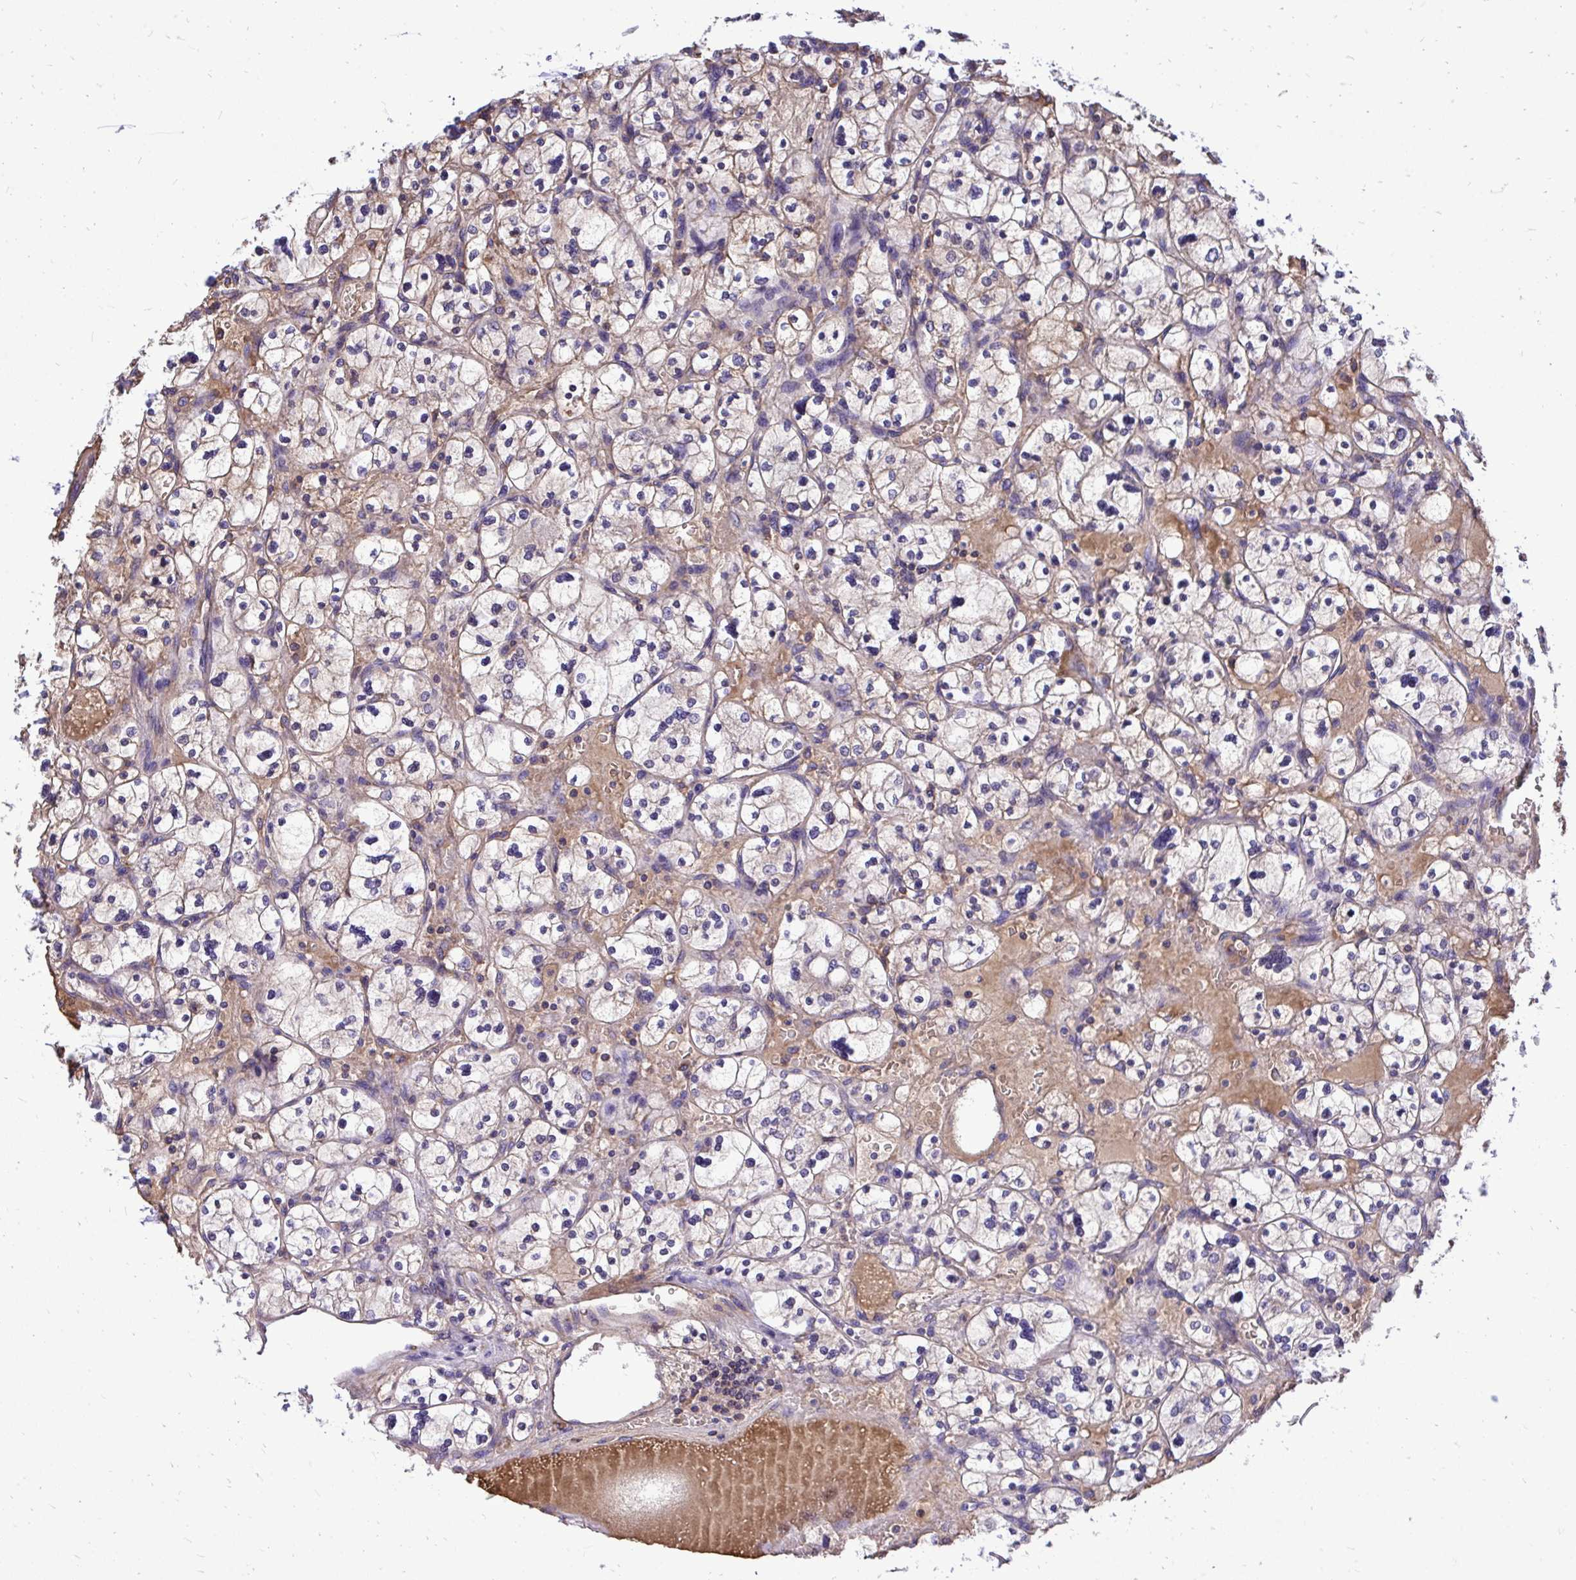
{"staining": {"intensity": "weak", "quantity": "<25%", "location": "cytoplasmic/membranous"}, "tissue": "renal cancer", "cell_type": "Tumor cells", "image_type": "cancer", "snomed": [{"axis": "morphology", "description": "Adenocarcinoma, NOS"}, {"axis": "topography", "description": "Kidney"}], "caption": "Tumor cells show no significant protein staining in renal adenocarcinoma.", "gene": "ATP13A2", "patient": {"sex": "female", "age": 83}}